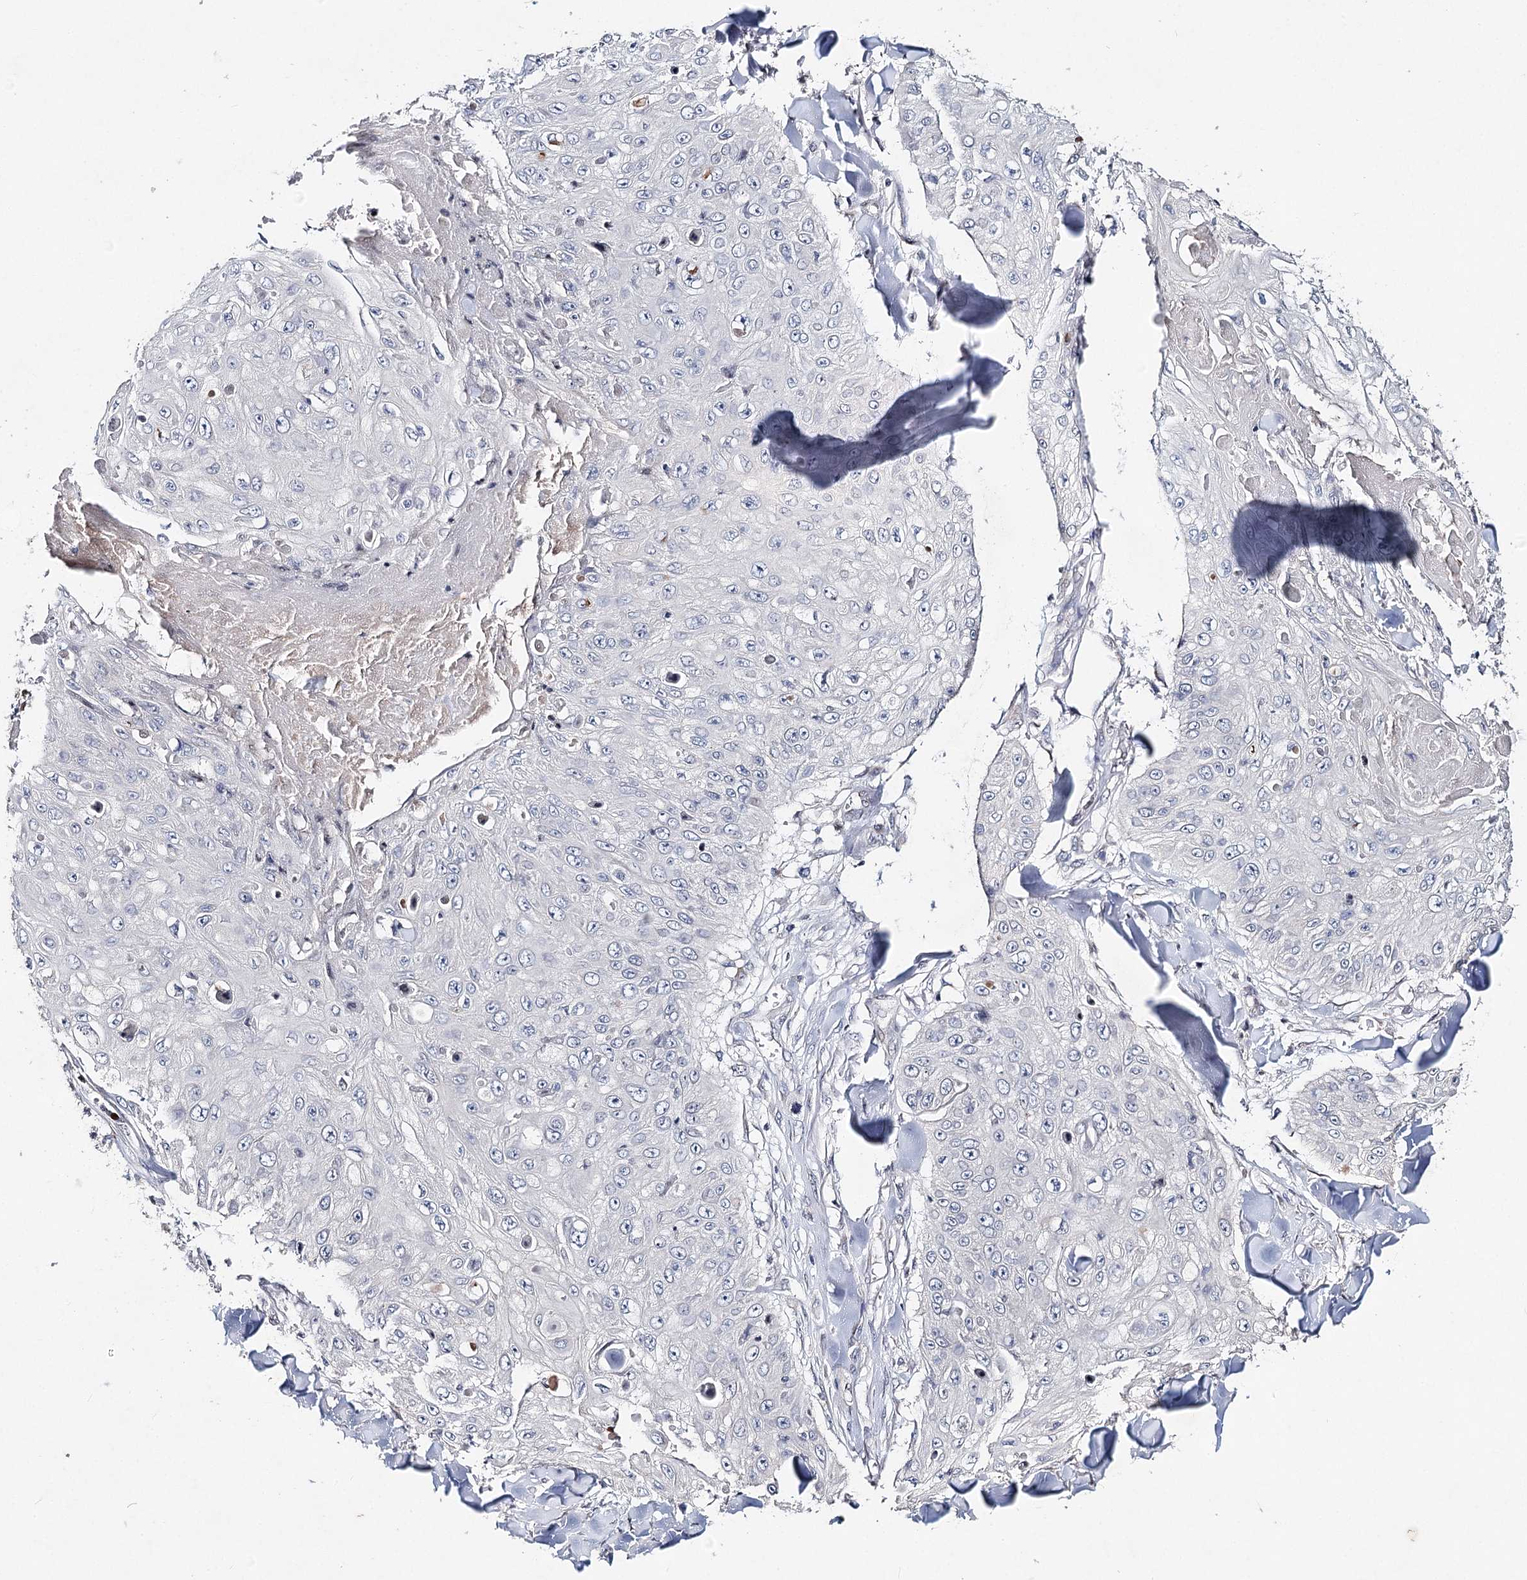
{"staining": {"intensity": "negative", "quantity": "none", "location": "none"}, "tissue": "skin cancer", "cell_type": "Tumor cells", "image_type": "cancer", "snomed": [{"axis": "morphology", "description": "Squamous cell carcinoma, NOS"}, {"axis": "topography", "description": "Skin"}], "caption": "This is an immunohistochemistry (IHC) photomicrograph of human skin cancer. There is no staining in tumor cells.", "gene": "FRMD4A", "patient": {"sex": "male", "age": 86}}